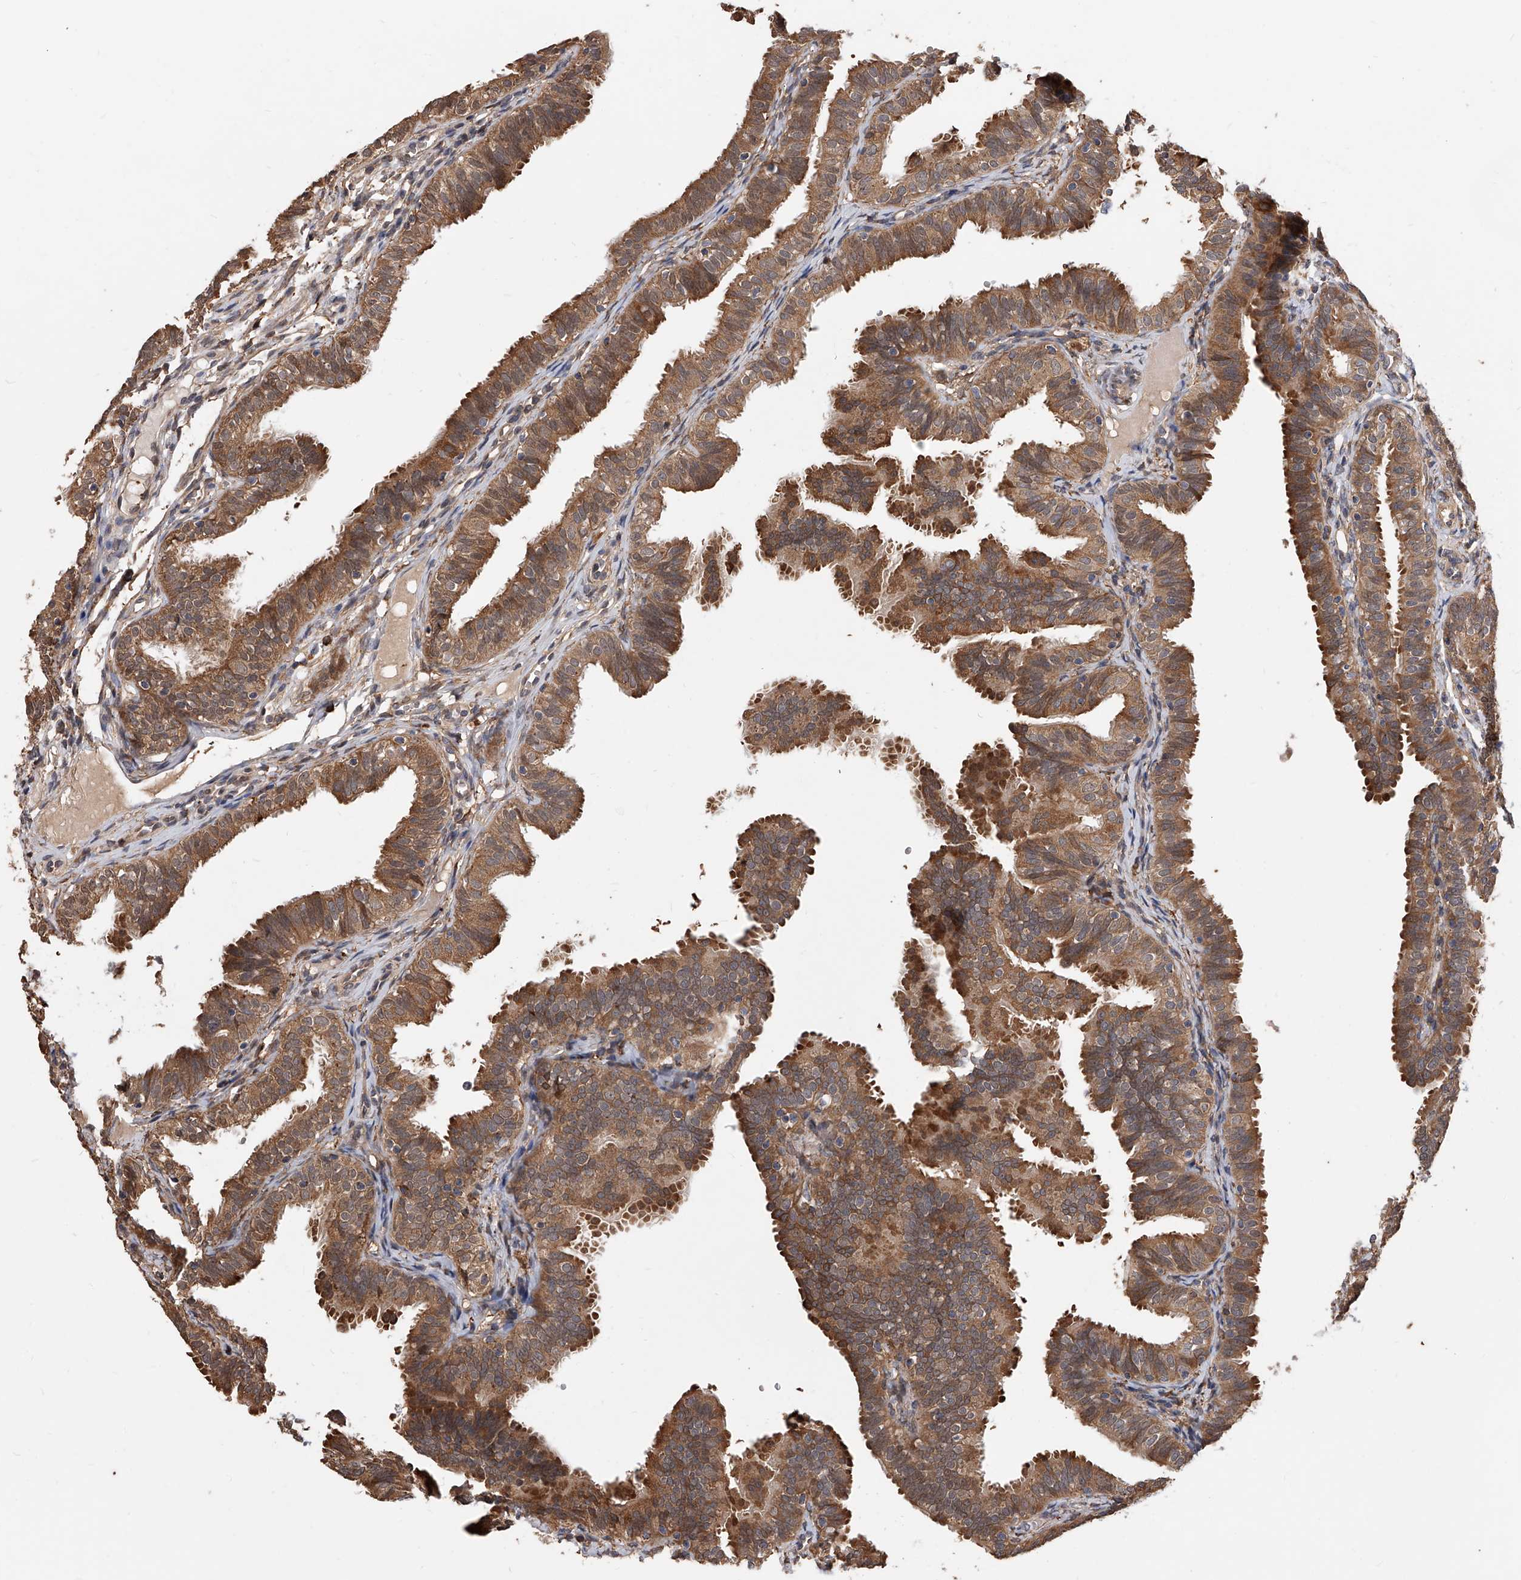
{"staining": {"intensity": "moderate", "quantity": ">75%", "location": "cytoplasmic/membranous"}, "tissue": "fallopian tube", "cell_type": "Glandular cells", "image_type": "normal", "snomed": [{"axis": "morphology", "description": "Normal tissue, NOS"}, {"axis": "topography", "description": "Fallopian tube"}], "caption": "Benign fallopian tube displays moderate cytoplasmic/membranous expression in about >75% of glandular cells, visualized by immunohistochemistry. The staining is performed using DAB (3,3'-diaminobenzidine) brown chromogen to label protein expression. The nuclei are counter-stained blue using hematoxylin.", "gene": "GMDS", "patient": {"sex": "female", "age": 35}}